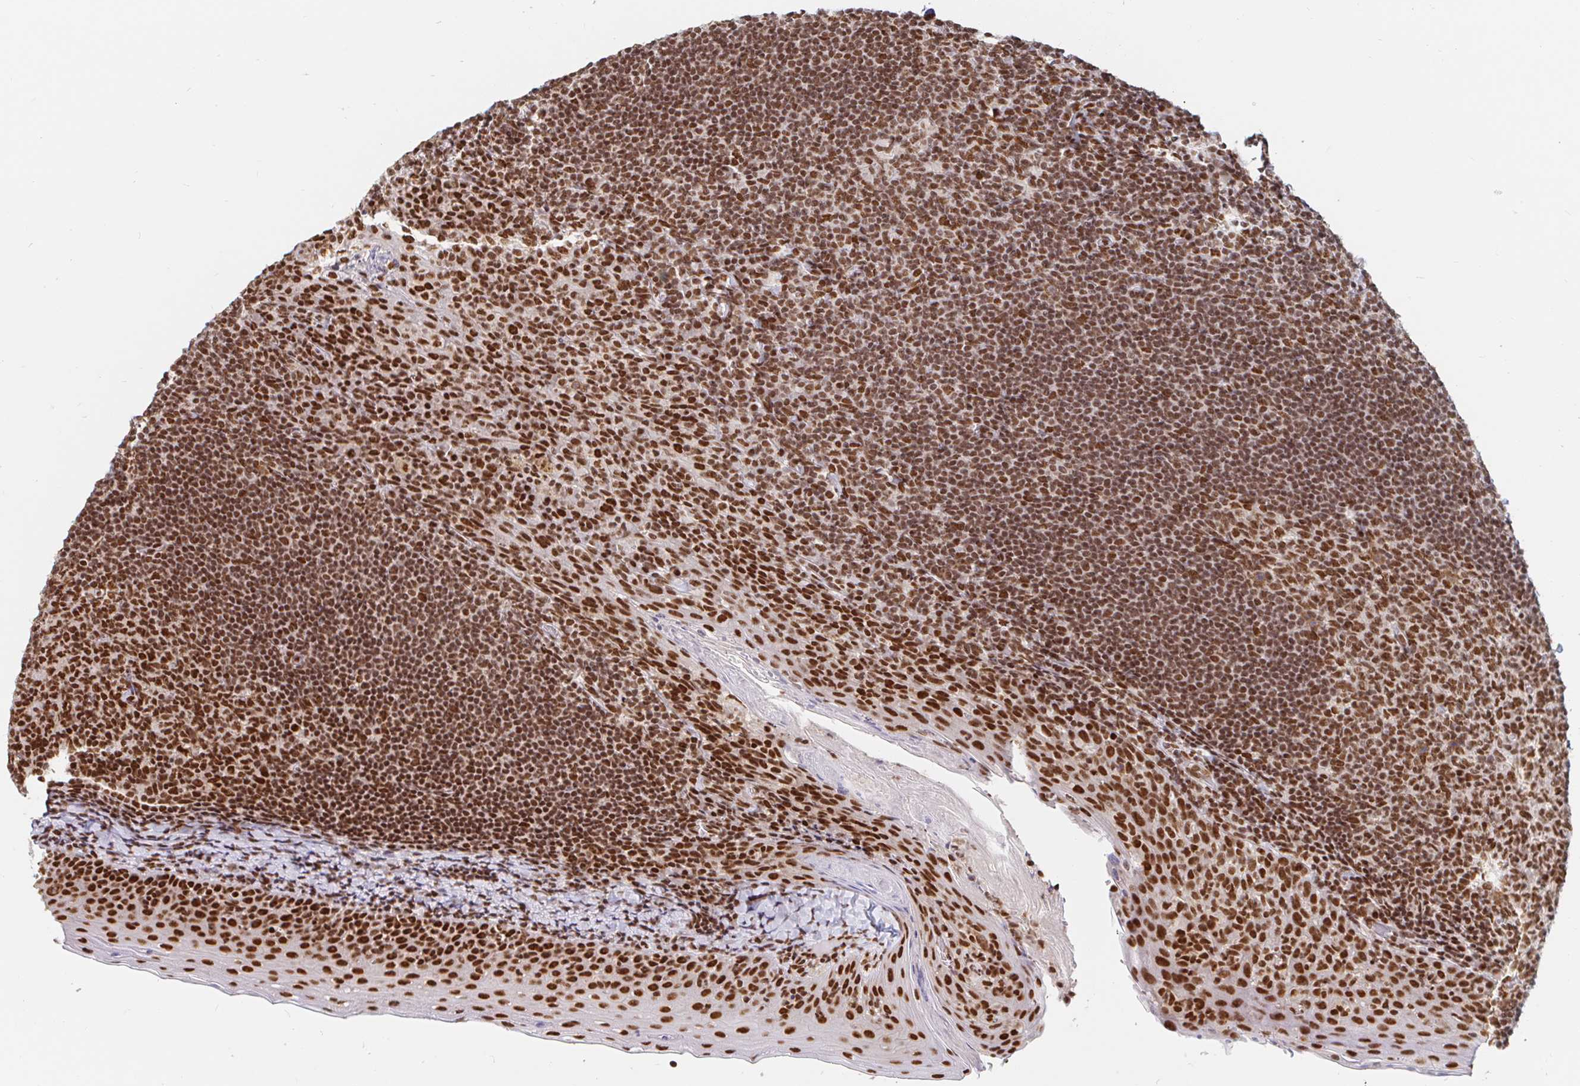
{"staining": {"intensity": "strong", "quantity": ">75%", "location": "nuclear"}, "tissue": "tonsil", "cell_type": "Germinal center cells", "image_type": "normal", "snomed": [{"axis": "morphology", "description": "Normal tissue, NOS"}, {"axis": "topography", "description": "Tonsil"}], "caption": "Protein expression by immunohistochemistry exhibits strong nuclear expression in approximately >75% of germinal center cells in normal tonsil.", "gene": "RBMXL1", "patient": {"sex": "female", "age": 10}}